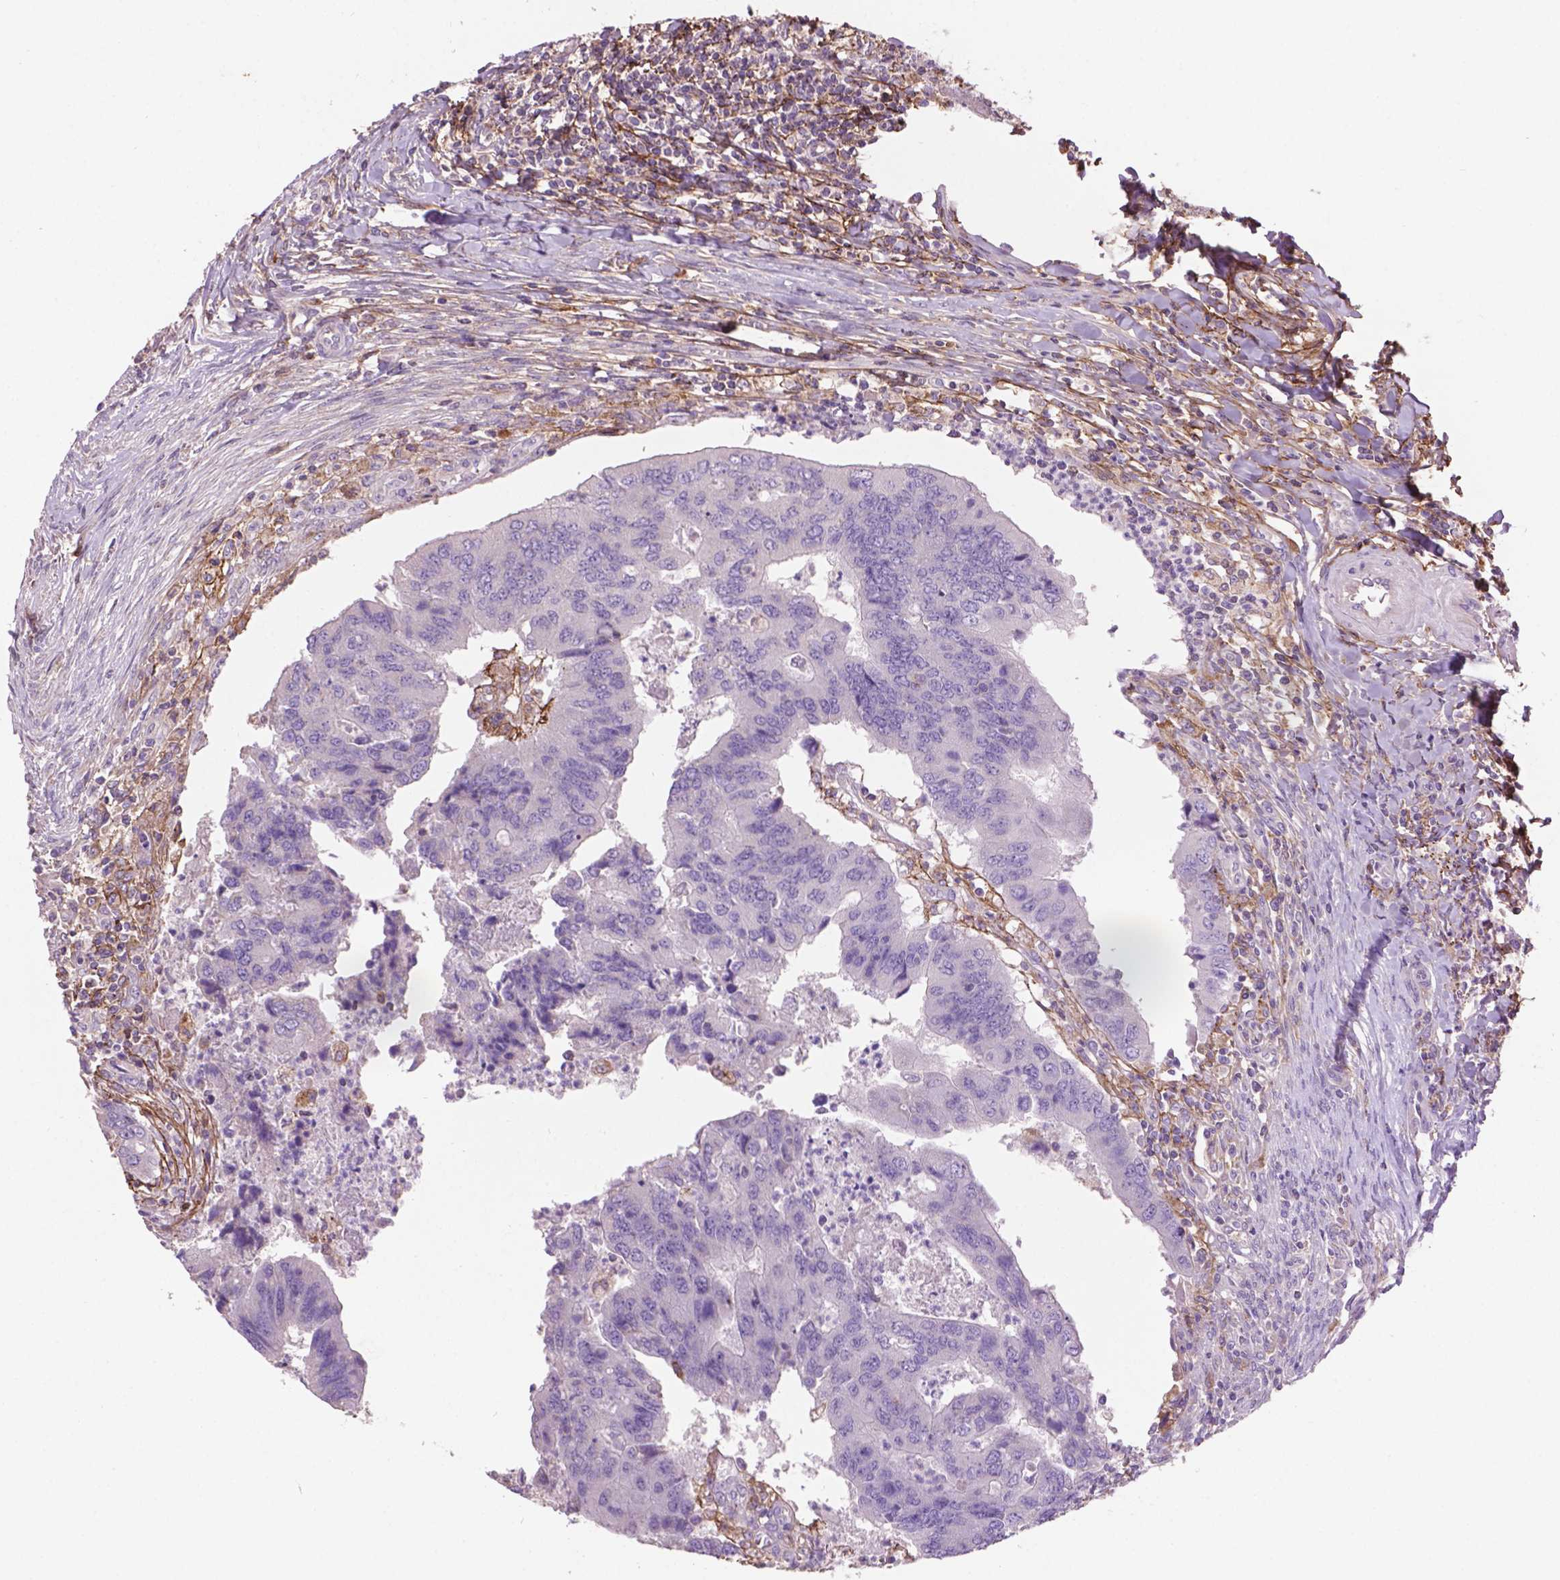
{"staining": {"intensity": "negative", "quantity": "none", "location": "none"}, "tissue": "colorectal cancer", "cell_type": "Tumor cells", "image_type": "cancer", "snomed": [{"axis": "morphology", "description": "Adenocarcinoma, NOS"}, {"axis": "topography", "description": "Colon"}], "caption": "An immunohistochemistry micrograph of adenocarcinoma (colorectal) is shown. There is no staining in tumor cells of adenocarcinoma (colorectal).", "gene": "LRRC3C", "patient": {"sex": "female", "age": 67}}